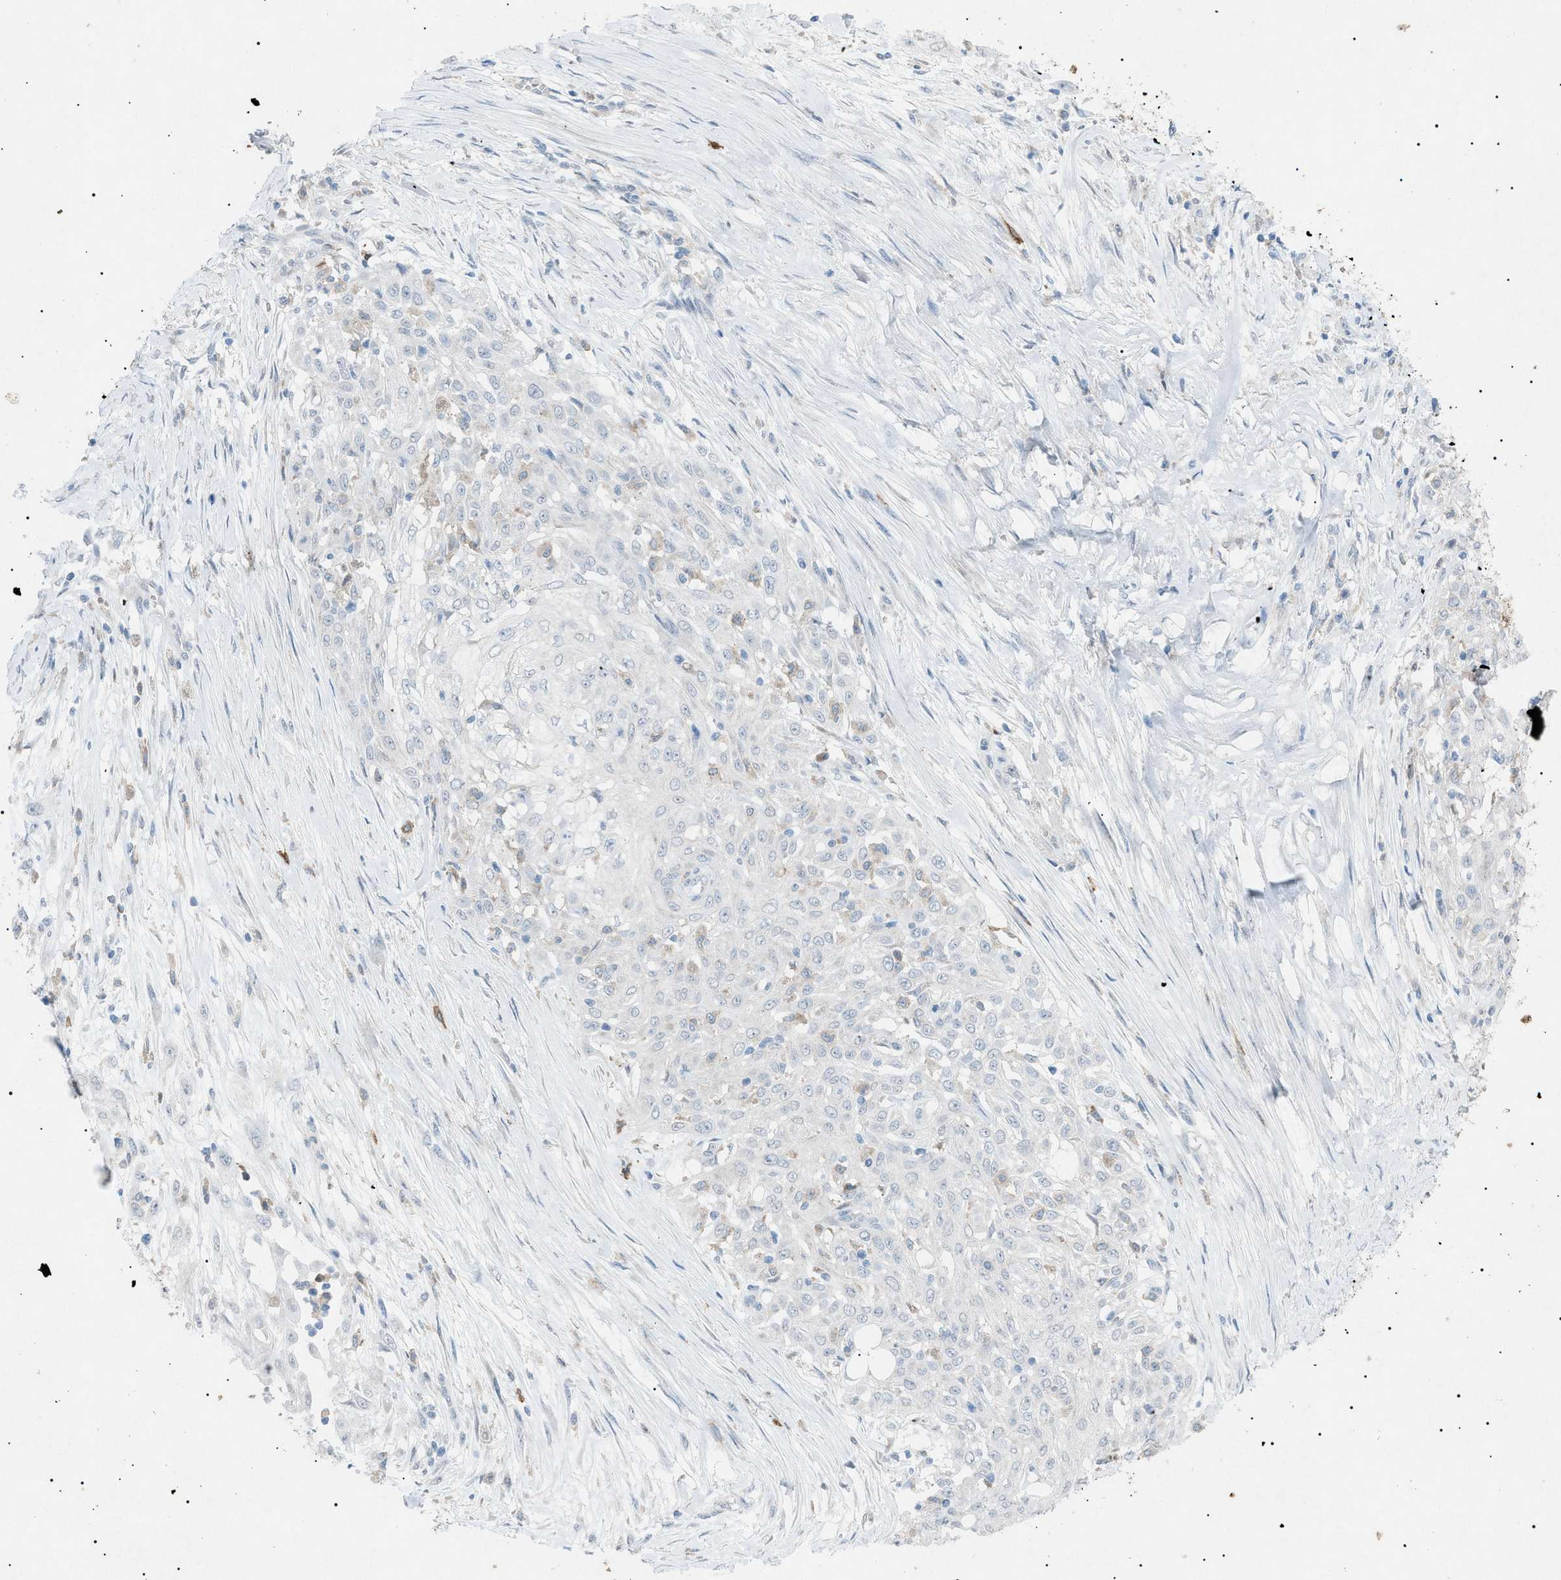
{"staining": {"intensity": "negative", "quantity": "none", "location": "none"}, "tissue": "skin cancer", "cell_type": "Tumor cells", "image_type": "cancer", "snomed": [{"axis": "morphology", "description": "Squamous cell carcinoma, NOS"}, {"axis": "morphology", "description": "Squamous cell carcinoma, metastatic, NOS"}, {"axis": "topography", "description": "Skin"}, {"axis": "topography", "description": "Lymph node"}], "caption": "A high-resolution histopathology image shows immunohistochemistry (IHC) staining of squamous cell carcinoma (skin), which shows no significant expression in tumor cells.", "gene": "BTK", "patient": {"sex": "male", "age": 75}}